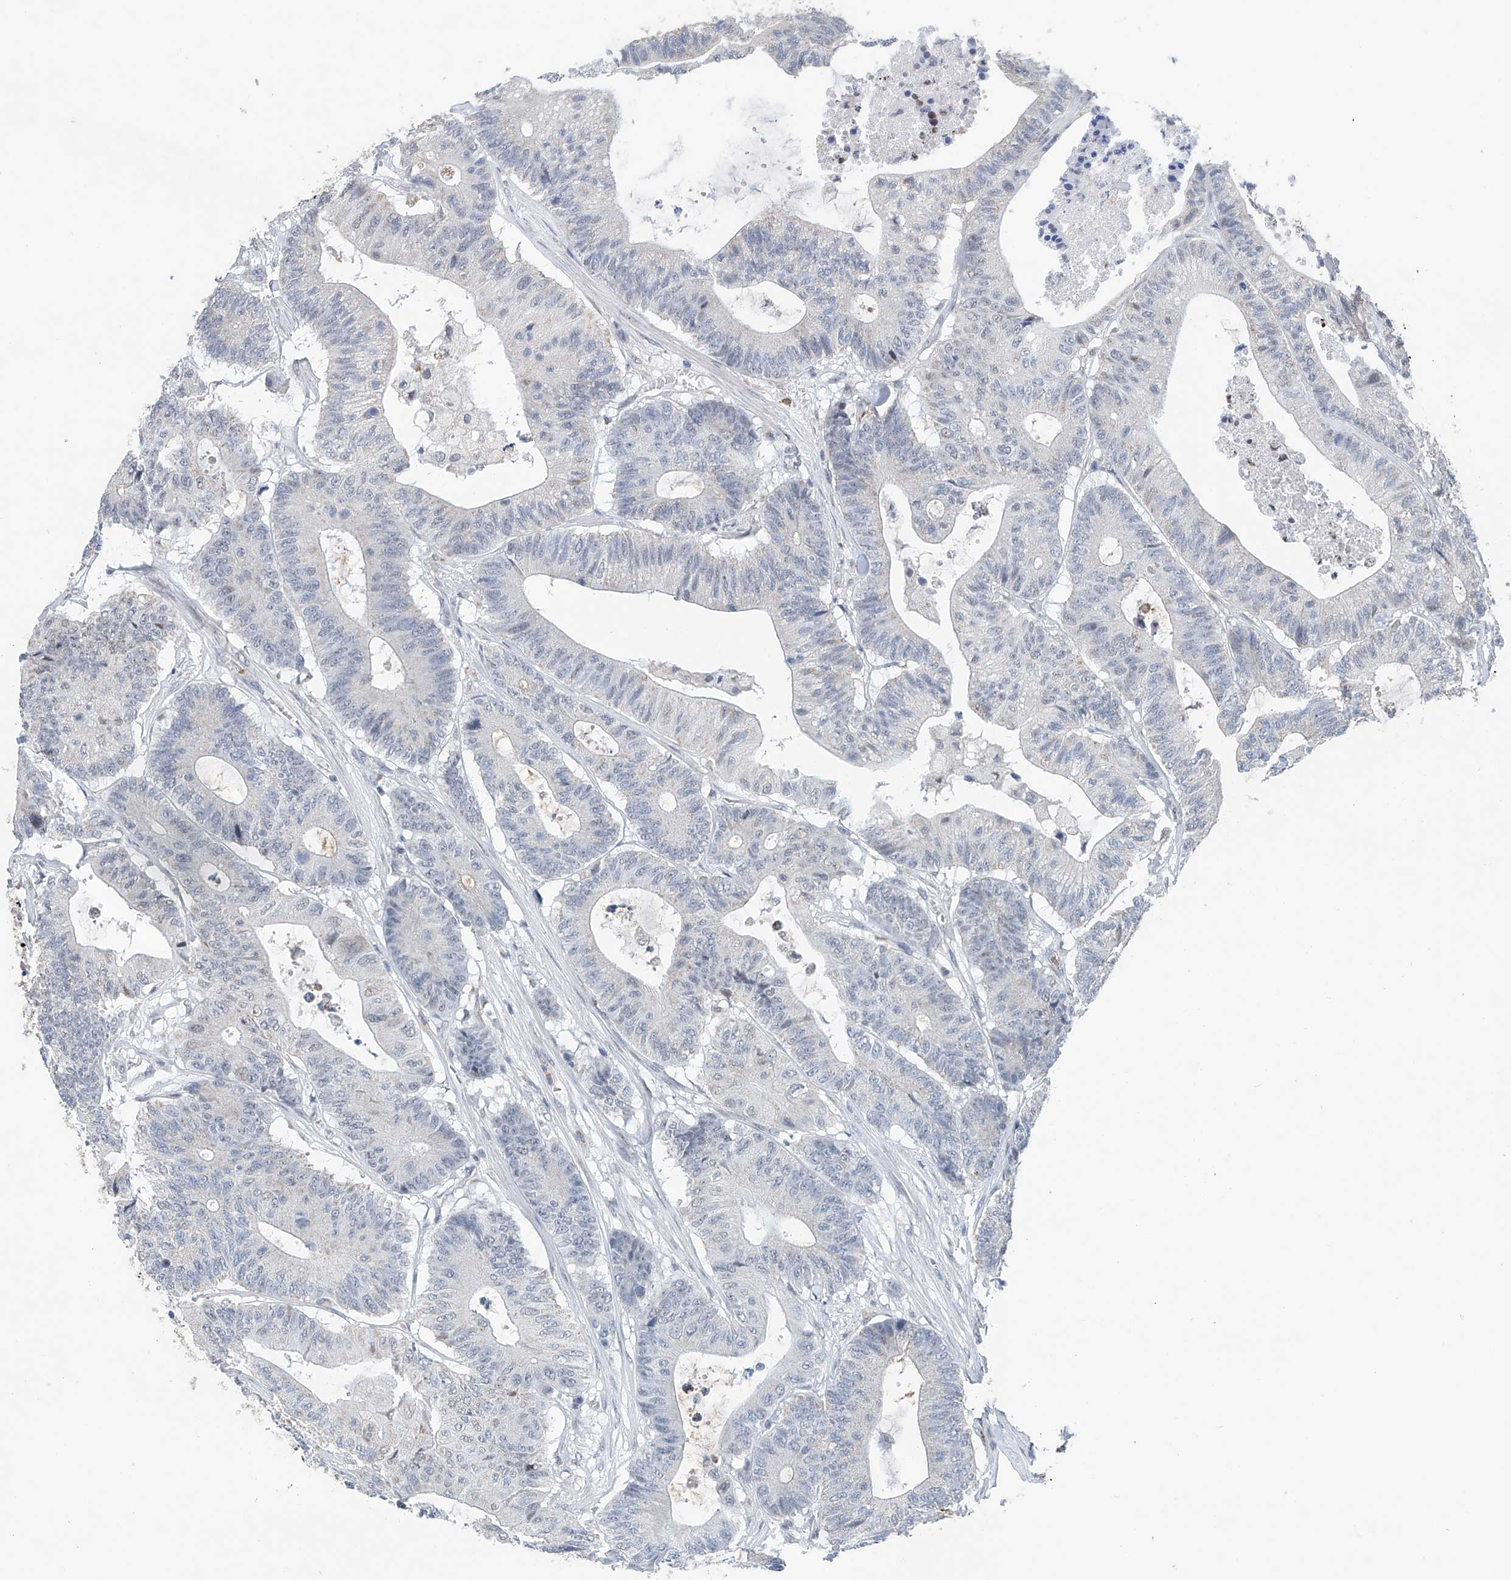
{"staining": {"intensity": "negative", "quantity": "none", "location": "none"}, "tissue": "colorectal cancer", "cell_type": "Tumor cells", "image_type": "cancer", "snomed": [{"axis": "morphology", "description": "Adenocarcinoma, NOS"}, {"axis": "topography", "description": "Colon"}], "caption": "A high-resolution micrograph shows immunohistochemistry (IHC) staining of adenocarcinoma (colorectal), which shows no significant staining in tumor cells.", "gene": "KLF15", "patient": {"sex": "female", "age": 84}}